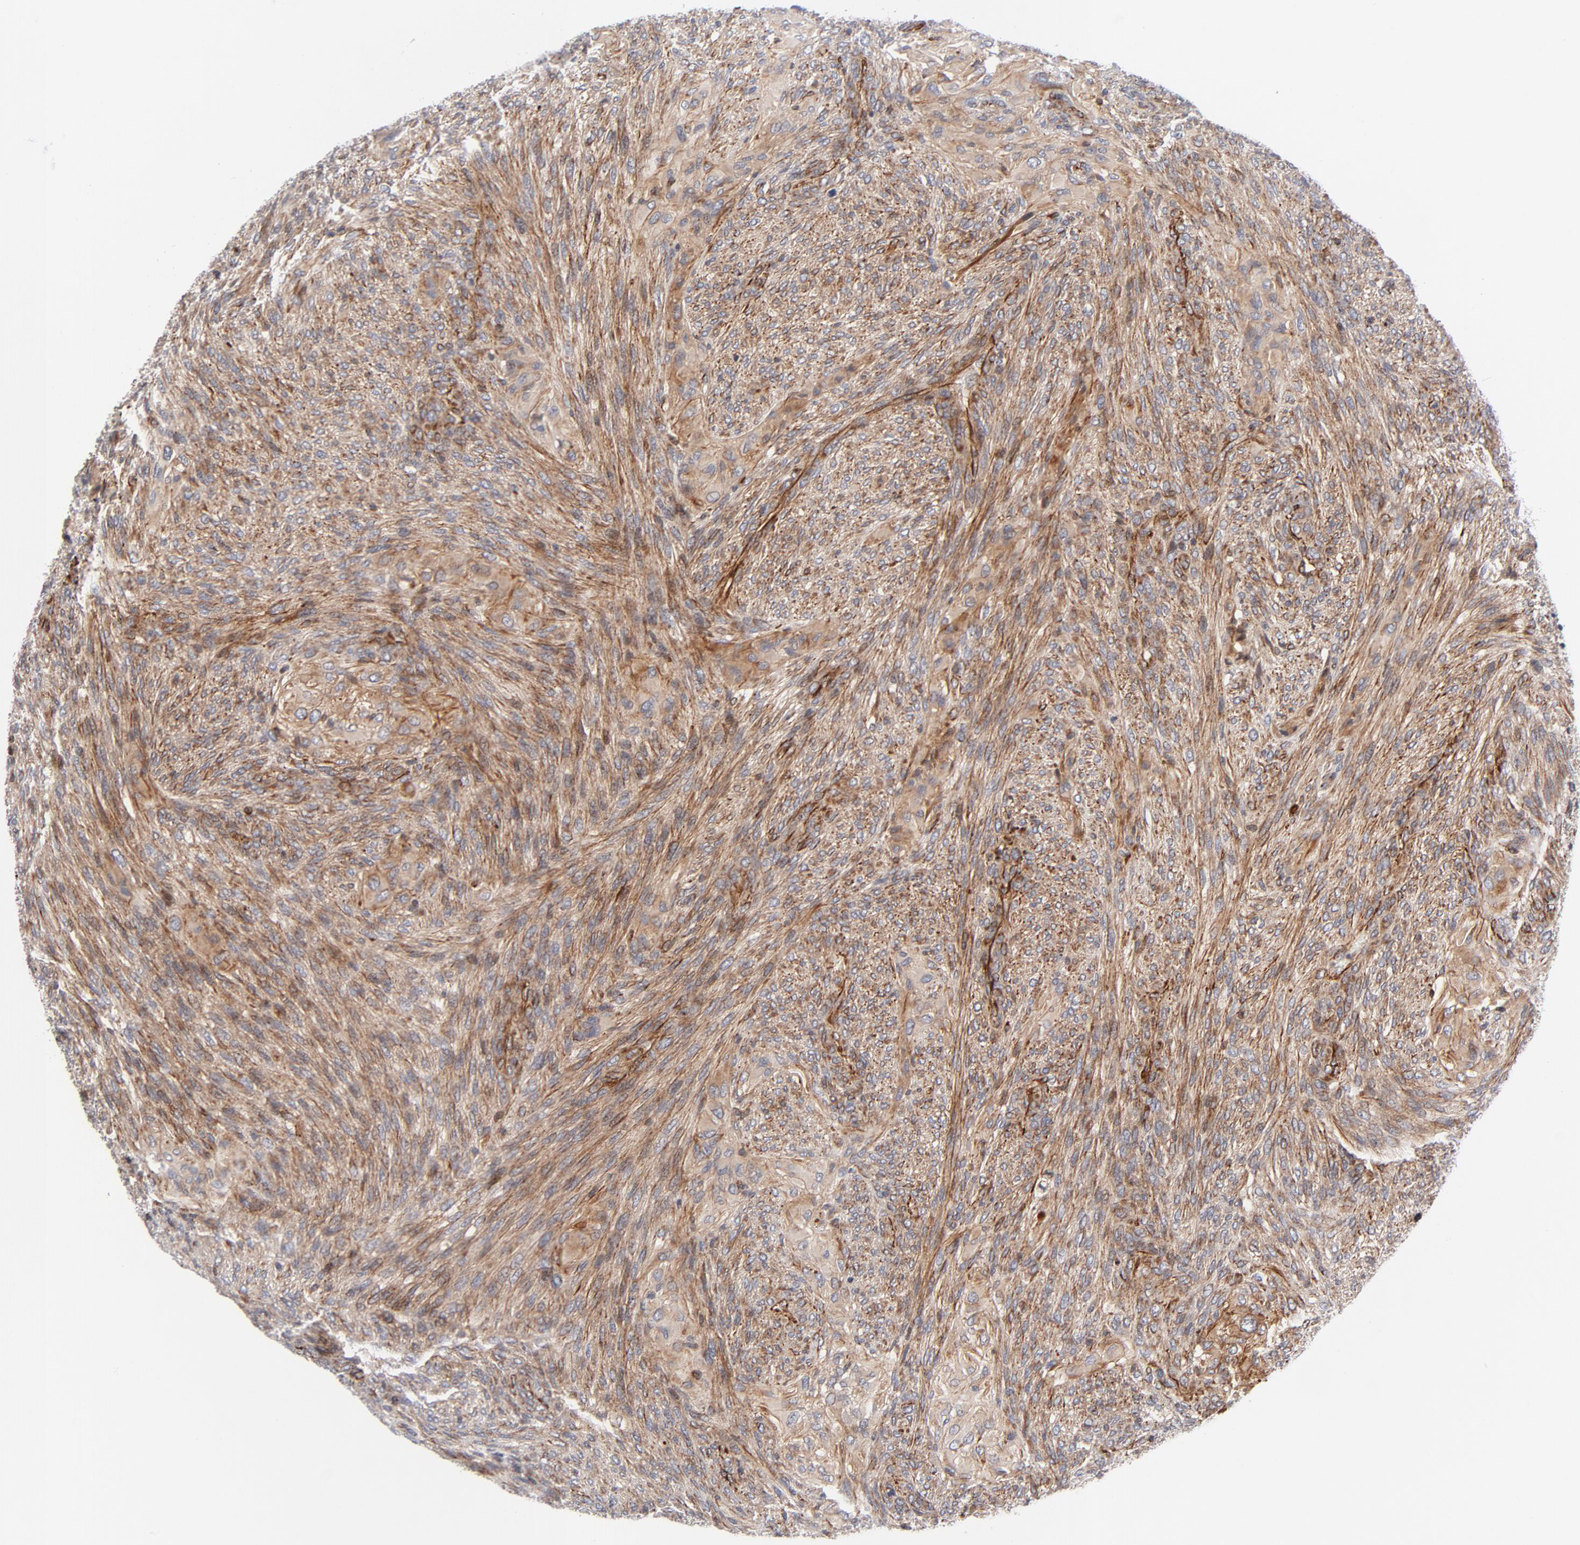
{"staining": {"intensity": "moderate", "quantity": ">75%", "location": "cytoplasmic/membranous"}, "tissue": "glioma", "cell_type": "Tumor cells", "image_type": "cancer", "snomed": [{"axis": "morphology", "description": "Glioma, malignant, High grade"}, {"axis": "topography", "description": "Cerebral cortex"}], "caption": "Protein expression analysis of human malignant high-grade glioma reveals moderate cytoplasmic/membranous positivity in about >75% of tumor cells.", "gene": "DNAAF2", "patient": {"sex": "female", "age": 55}}